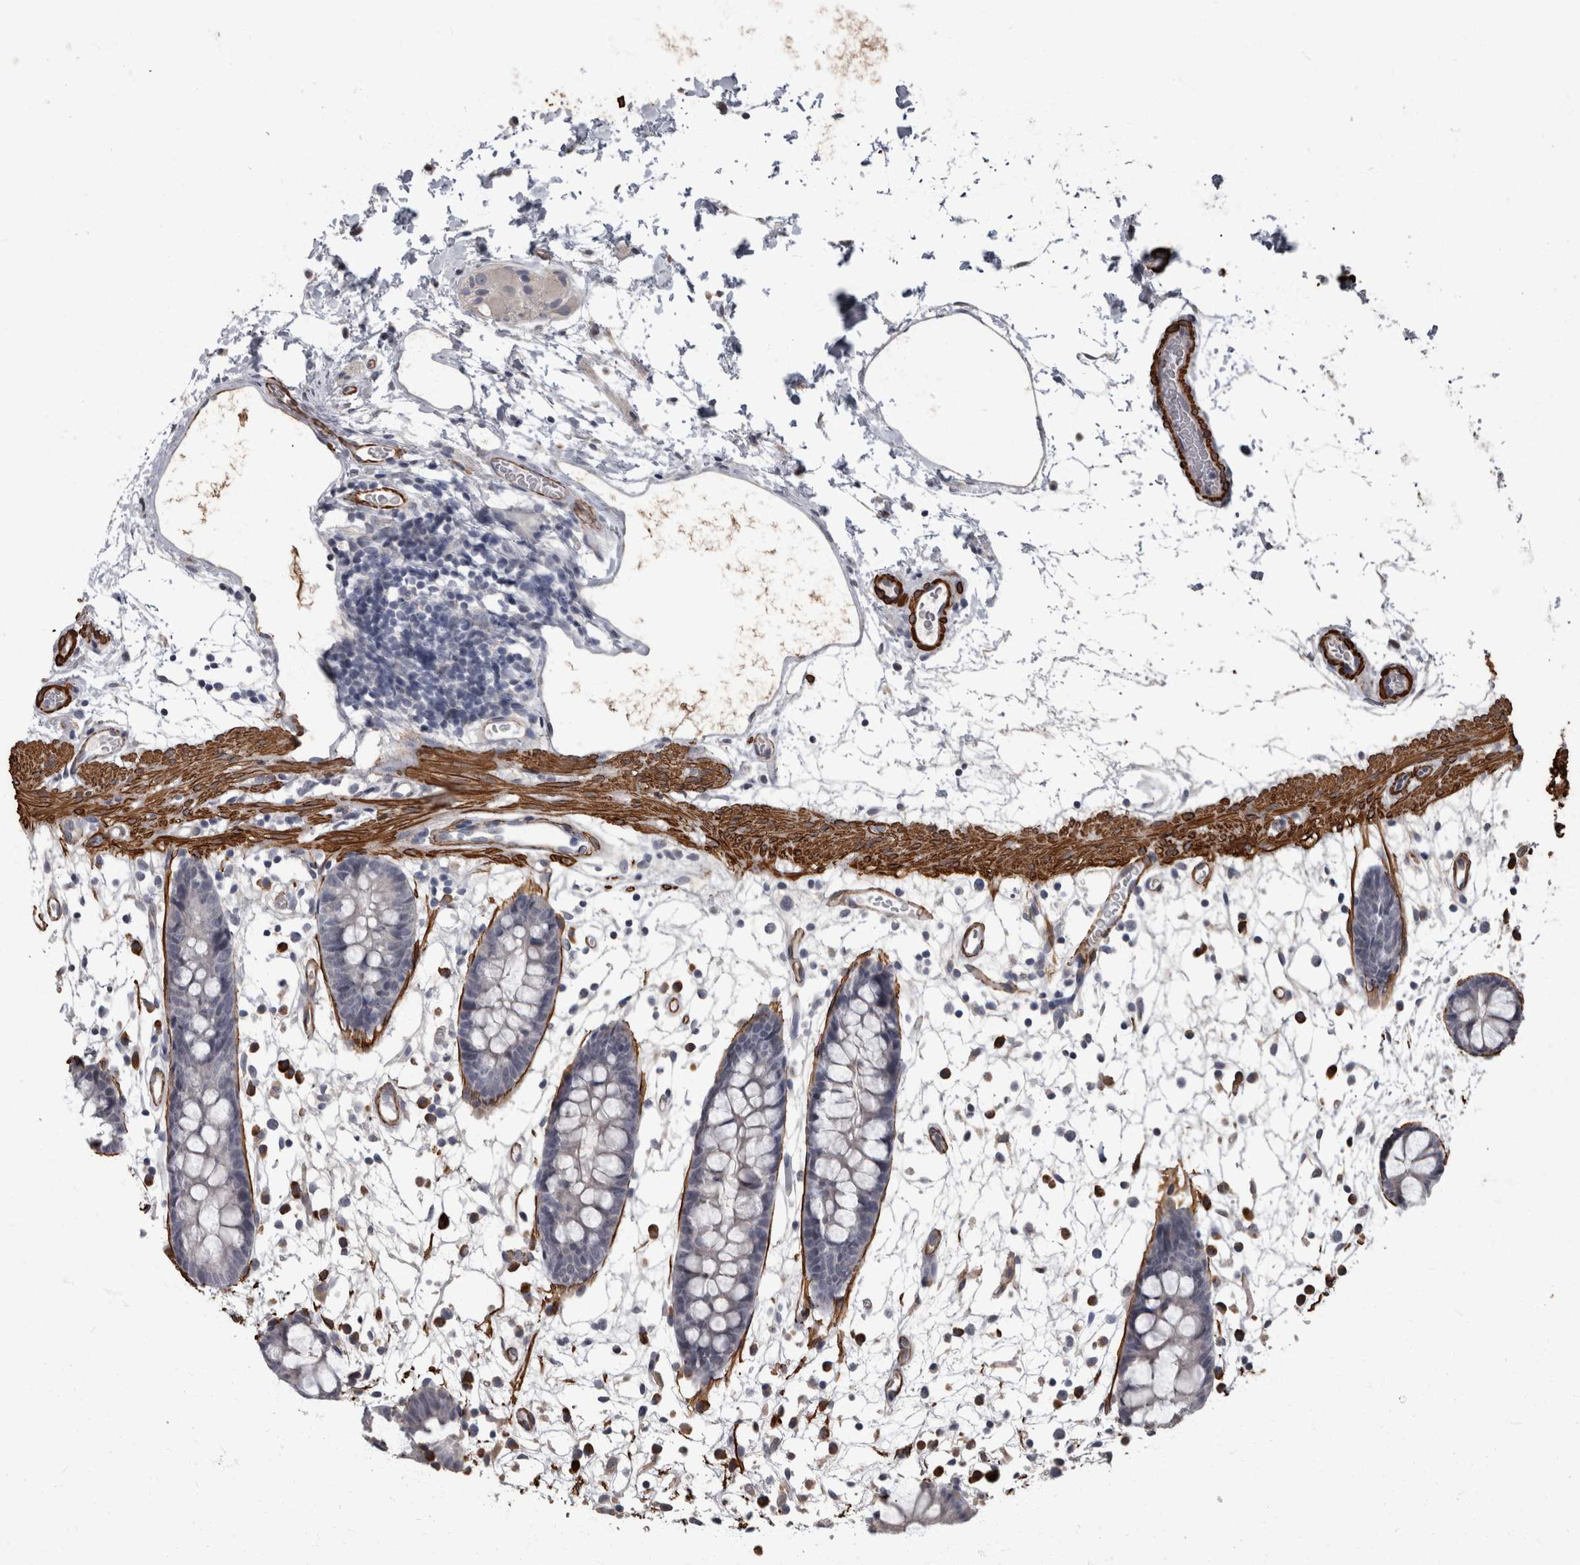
{"staining": {"intensity": "strong", "quantity": "25%-75%", "location": "cytoplasmic/membranous"}, "tissue": "colon", "cell_type": "Endothelial cells", "image_type": "normal", "snomed": [{"axis": "morphology", "description": "Normal tissue, NOS"}, {"axis": "topography", "description": "Colon"}], "caption": "High-power microscopy captured an immunohistochemistry micrograph of normal colon, revealing strong cytoplasmic/membranous expression in approximately 25%-75% of endothelial cells.", "gene": "MASTL", "patient": {"sex": "male", "age": 56}}